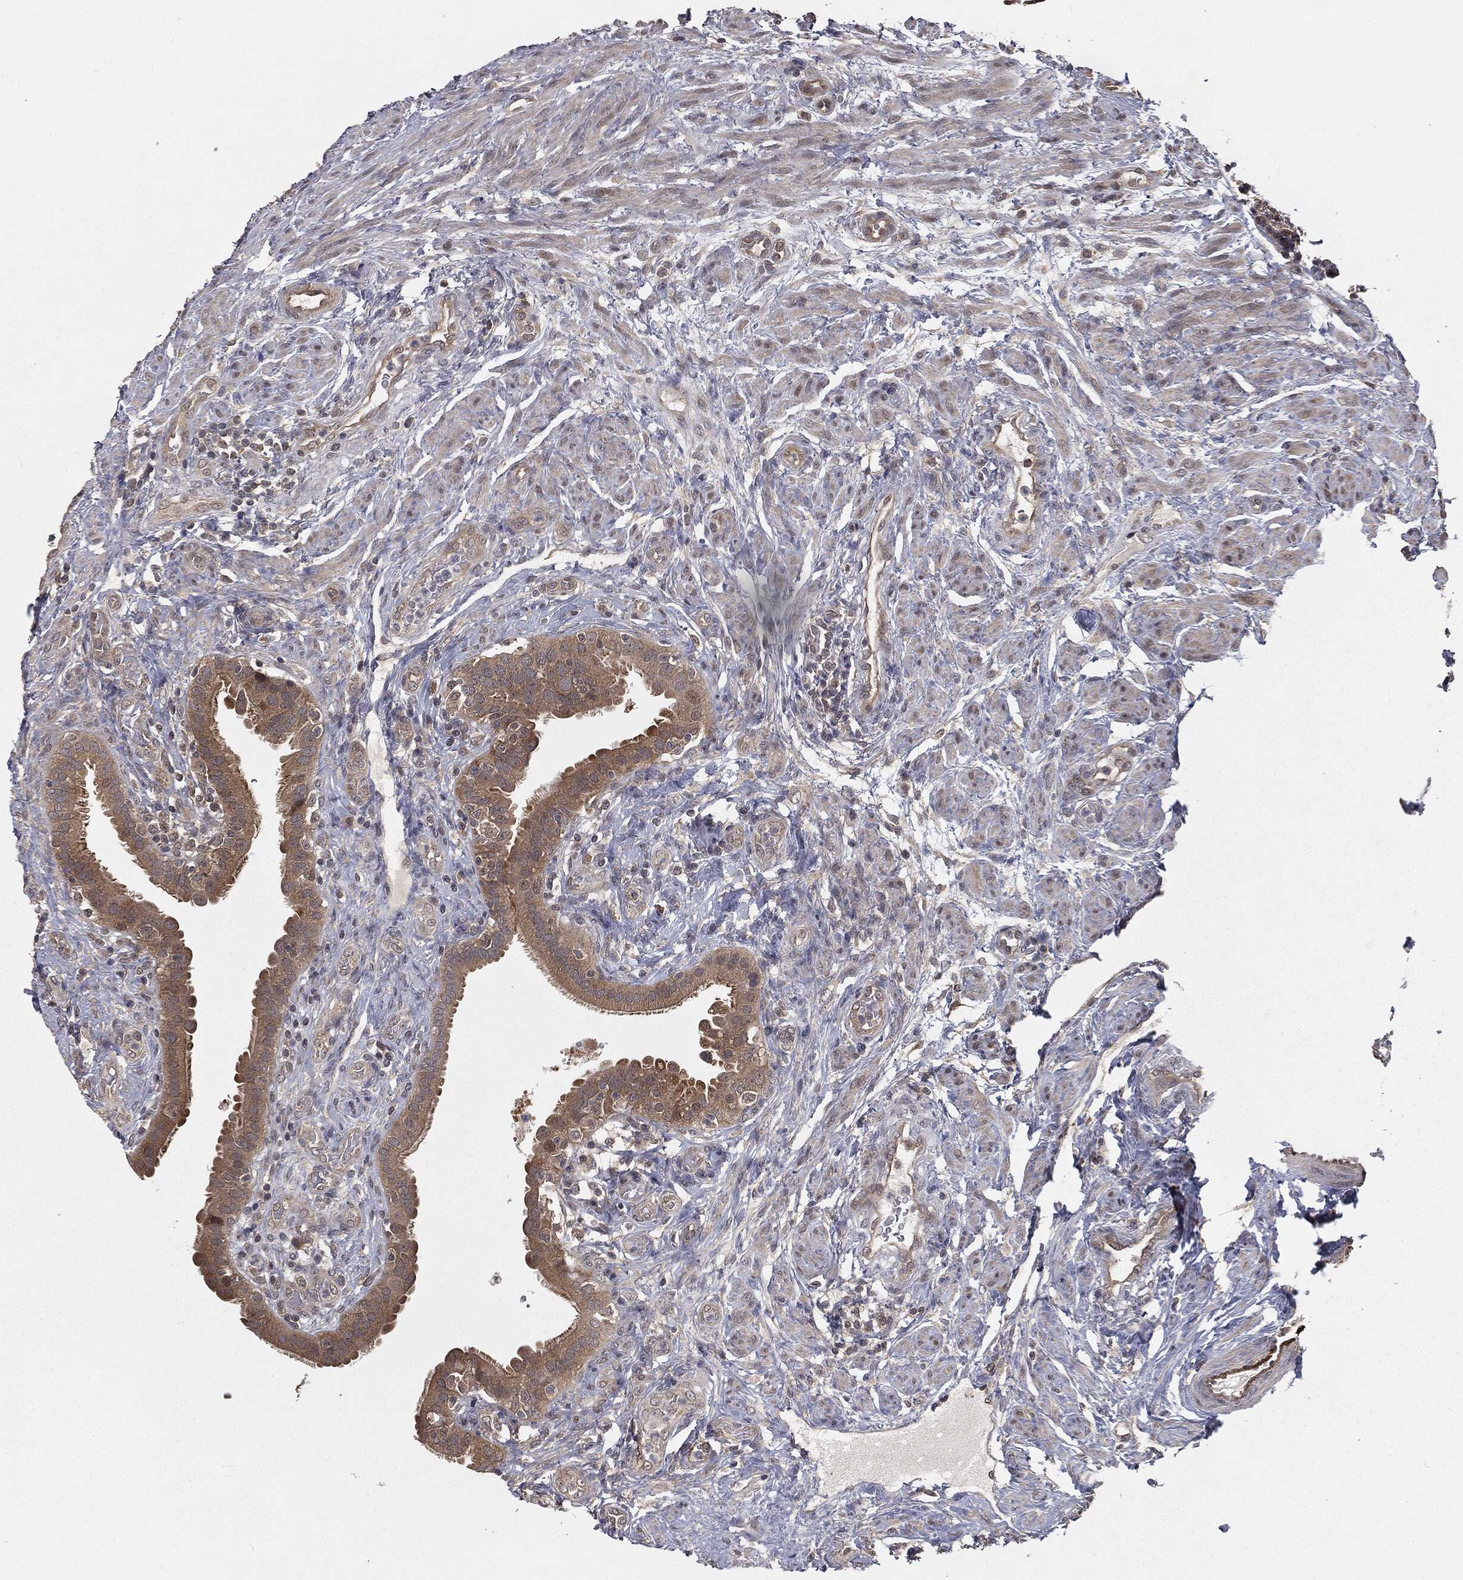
{"staining": {"intensity": "moderate", "quantity": "25%-75%", "location": "cytoplasmic/membranous"}, "tissue": "fallopian tube", "cell_type": "Glandular cells", "image_type": "normal", "snomed": [{"axis": "morphology", "description": "Normal tissue, NOS"}, {"axis": "topography", "description": "Fallopian tube"}], "caption": "Approximately 25%-75% of glandular cells in unremarkable fallopian tube exhibit moderate cytoplasmic/membranous protein positivity as visualized by brown immunohistochemical staining.", "gene": "FBXO7", "patient": {"sex": "female", "age": 41}}